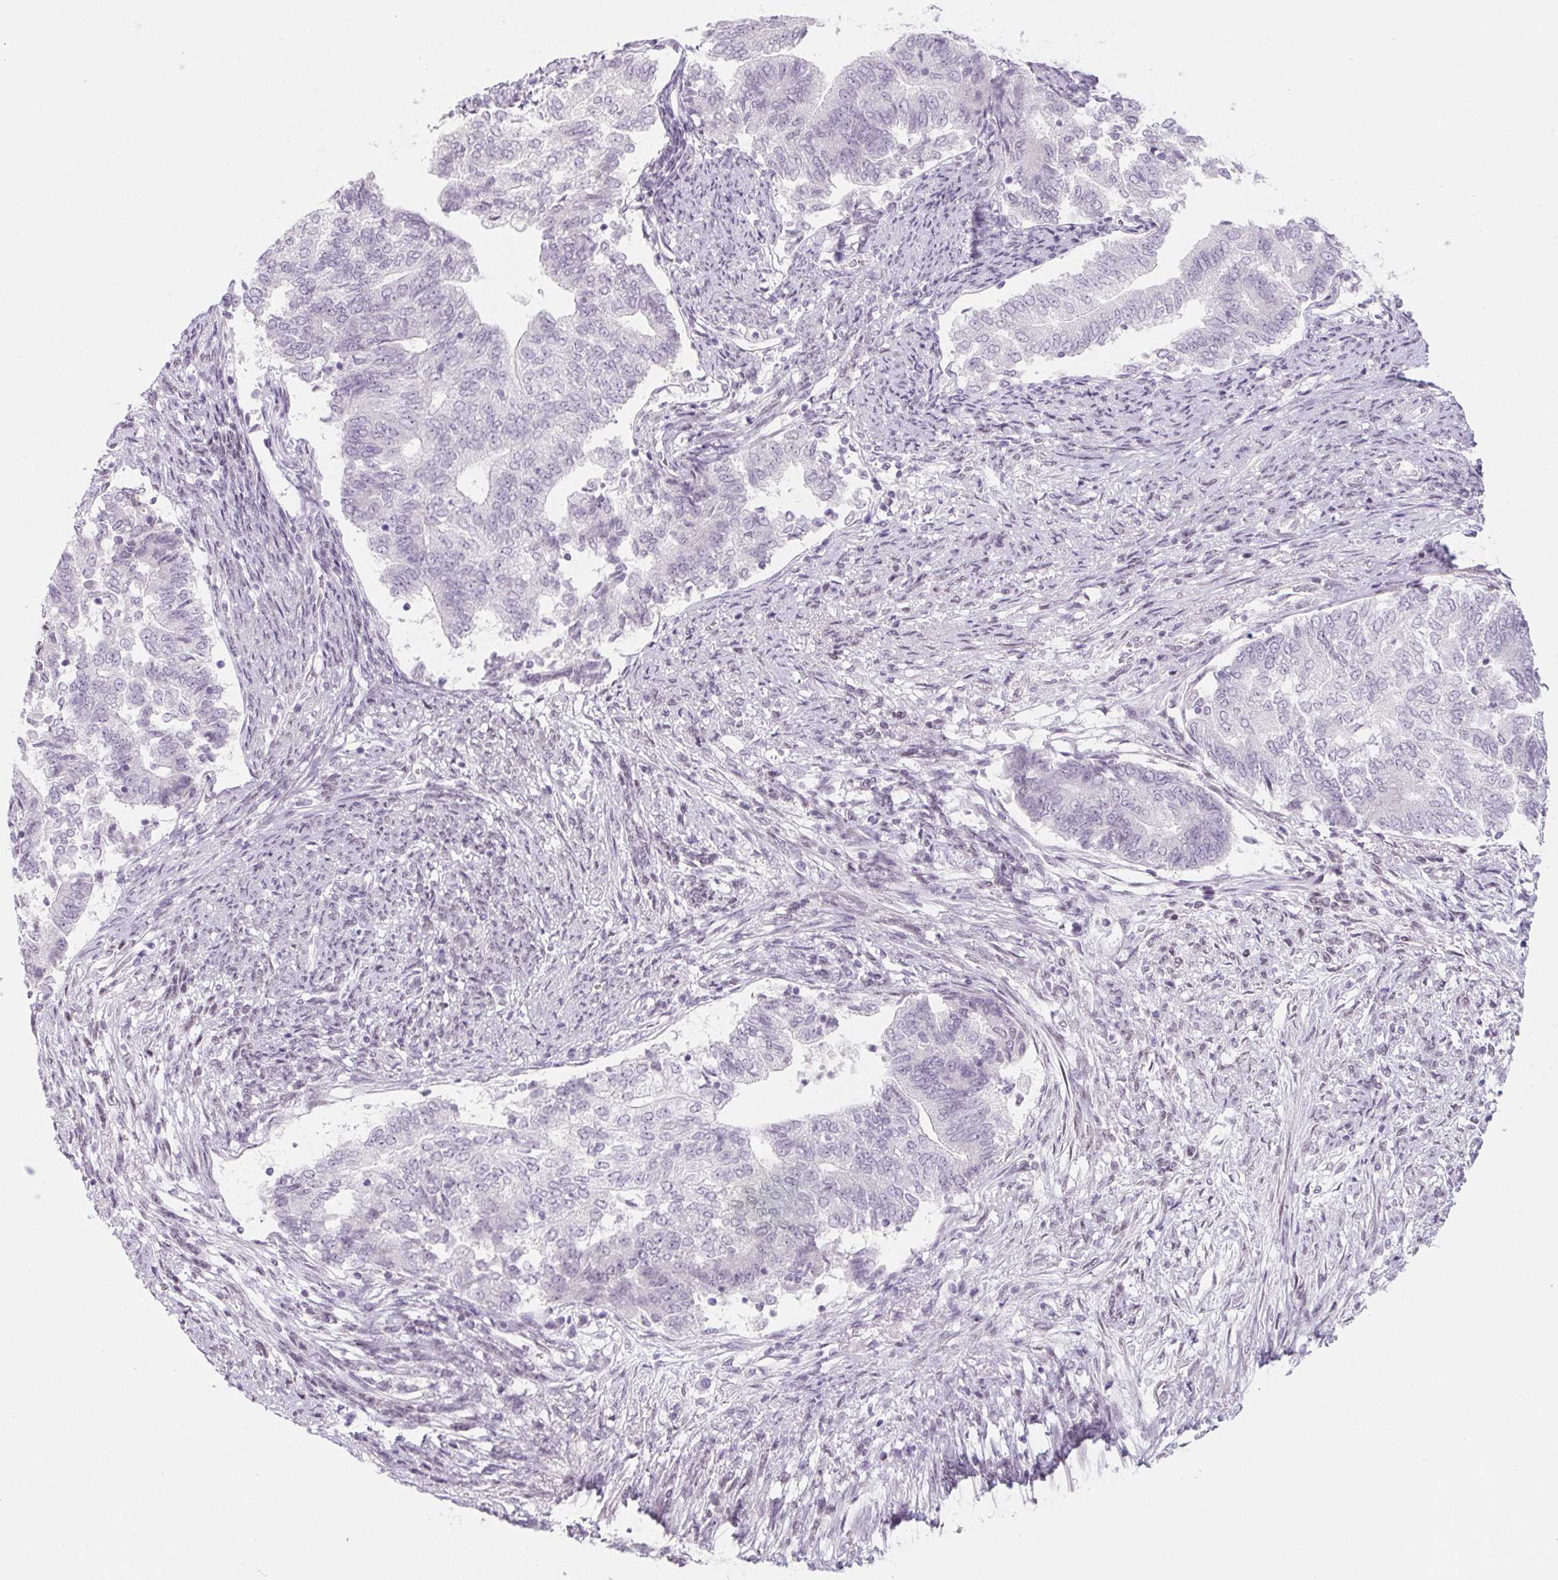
{"staining": {"intensity": "negative", "quantity": "none", "location": "none"}, "tissue": "endometrial cancer", "cell_type": "Tumor cells", "image_type": "cancer", "snomed": [{"axis": "morphology", "description": "Adenocarcinoma, NOS"}, {"axis": "topography", "description": "Endometrium"}], "caption": "Endometrial cancer (adenocarcinoma) was stained to show a protein in brown. There is no significant expression in tumor cells.", "gene": "KCNQ2", "patient": {"sex": "female", "age": 65}}